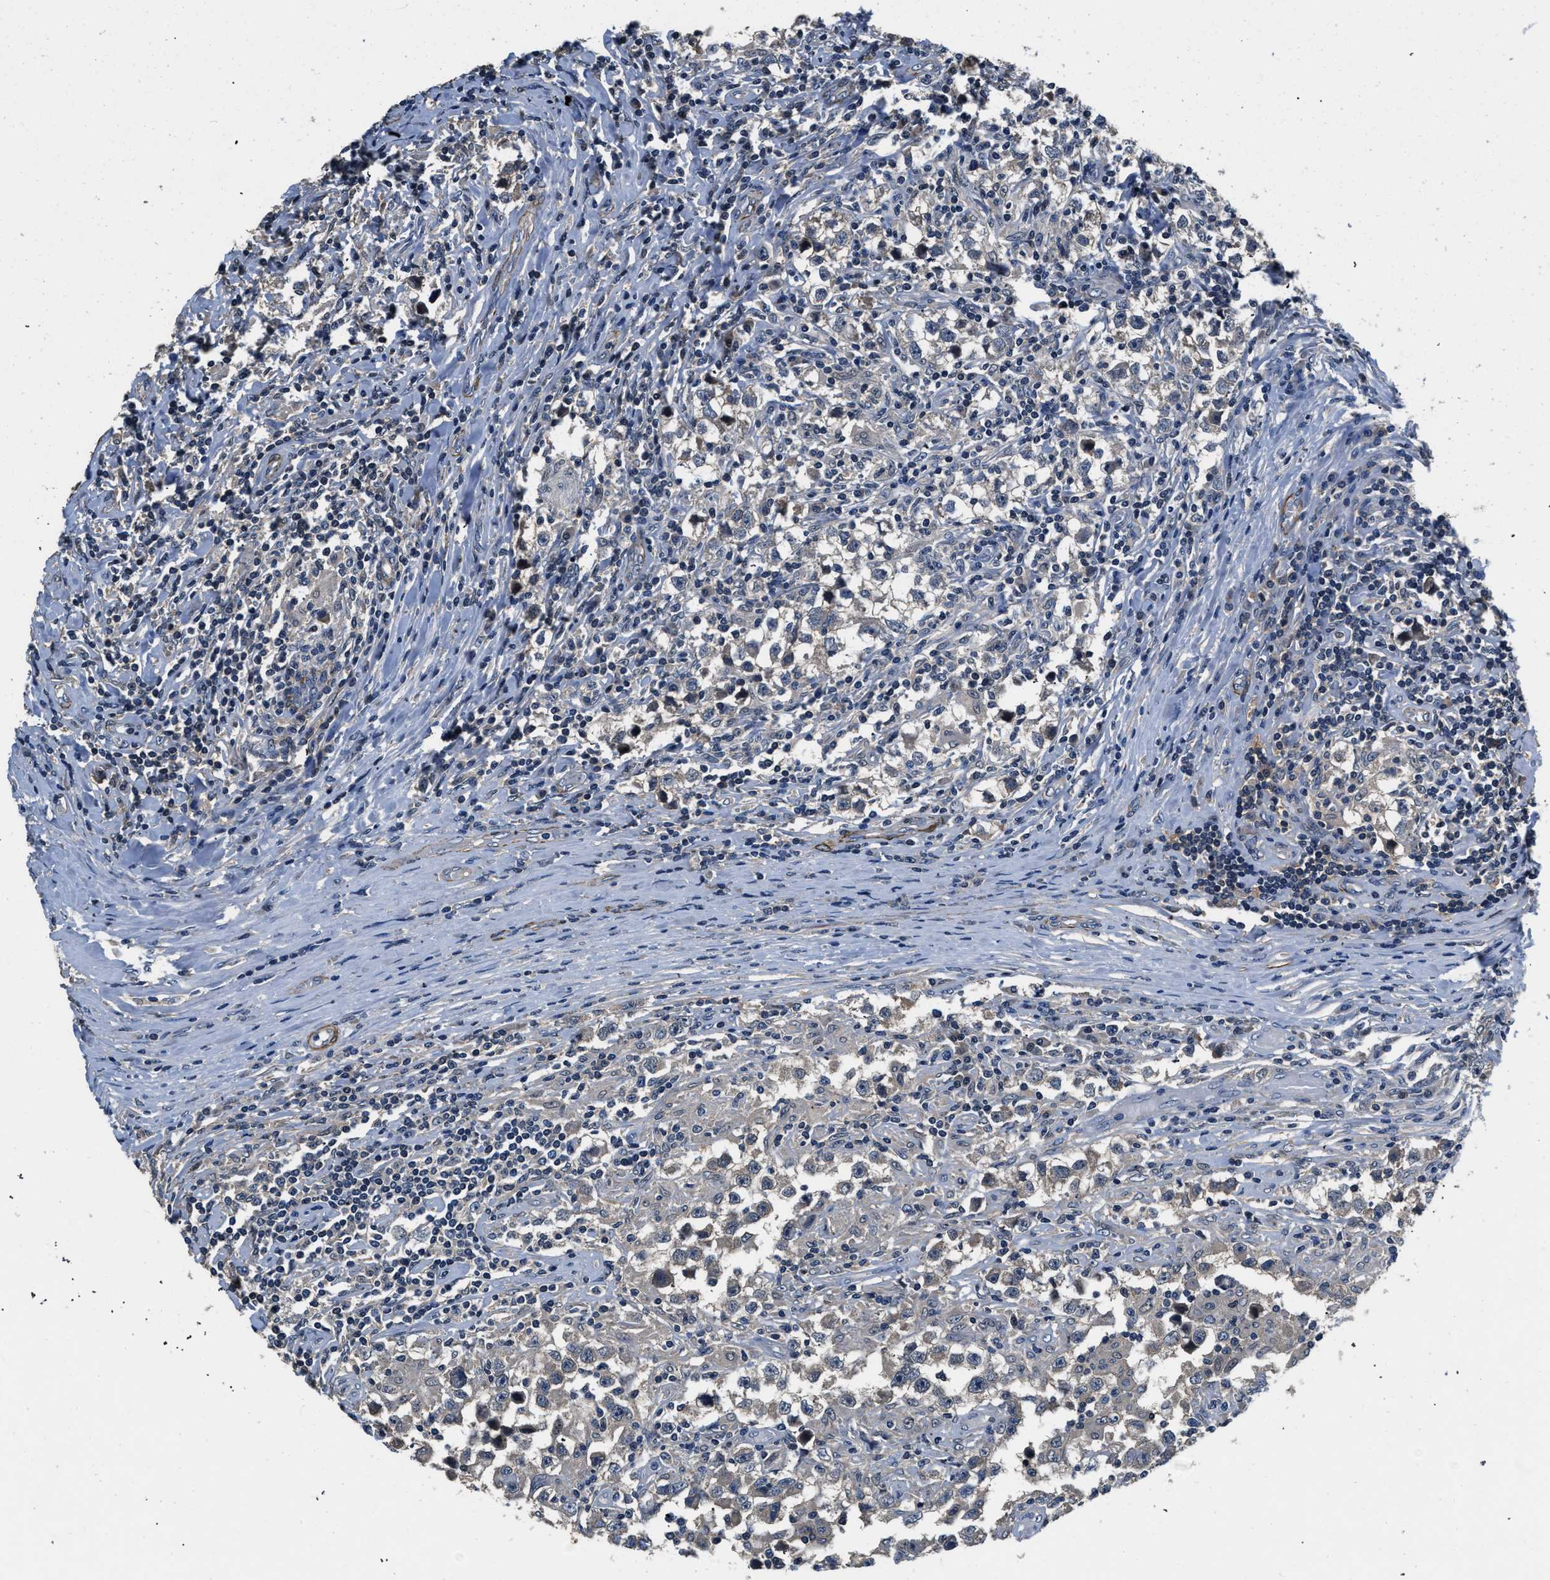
{"staining": {"intensity": "weak", "quantity": "<25%", "location": "cytoplasmic/membranous"}, "tissue": "testis cancer", "cell_type": "Tumor cells", "image_type": "cancer", "snomed": [{"axis": "morphology", "description": "Carcinoma, Embryonal, NOS"}, {"axis": "topography", "description": "Testis"}], "caption": "Tumor cells are negative for brown protein staining in testis cancer (embryonal carcinoma).", "gene": "LANCL2", "patient": {"sex": "male", "age": 21}}